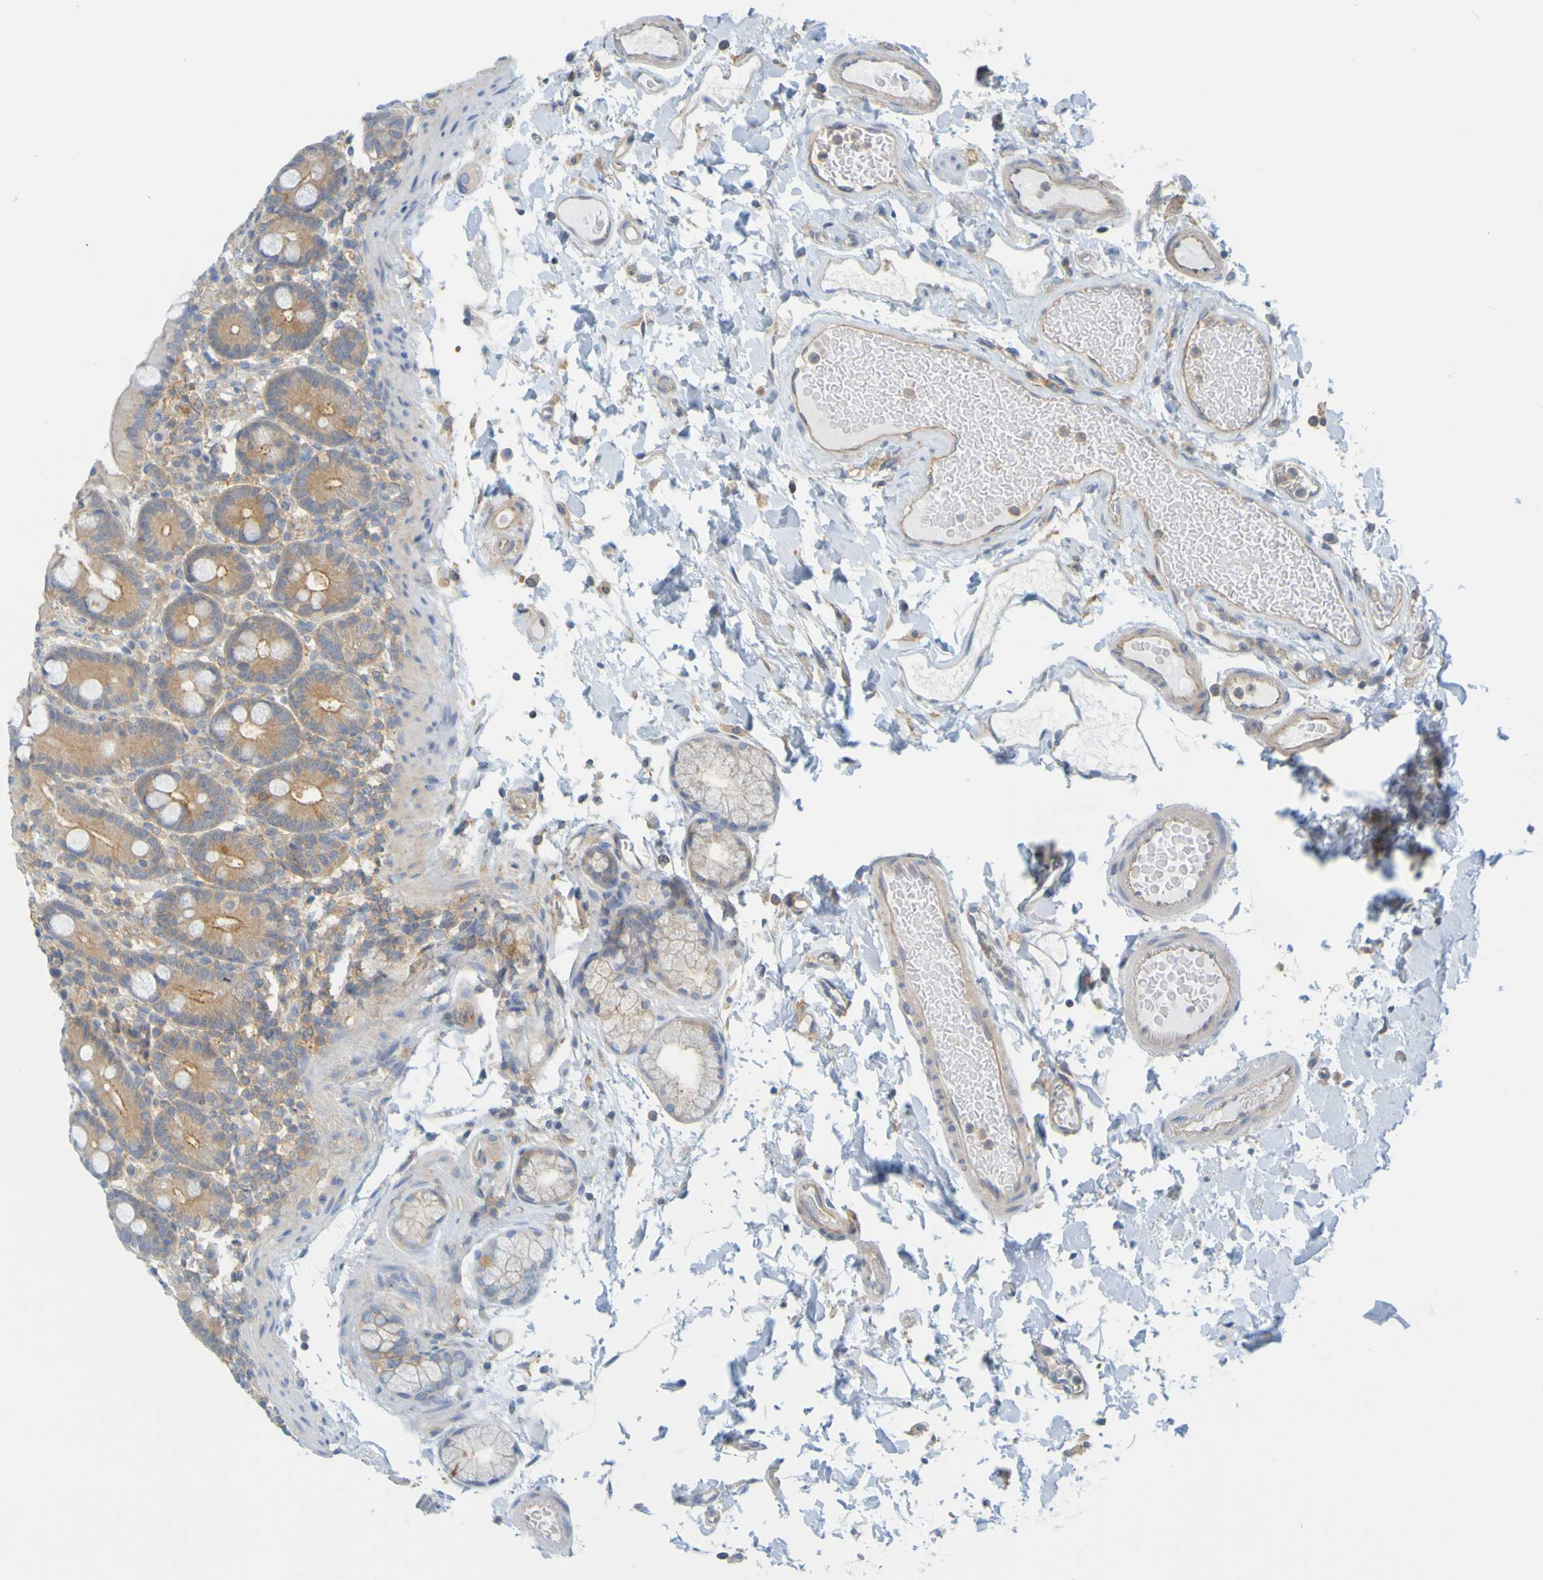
{"staining": {"intensity": "moderate", "quantity": ">75%", "location": "cytoplasmic/membranous"}, "tissue": "duodenum", "cell_type": "Glandular cells", "image_type": "normal", "snomed": [{"axis": "morphology", "description": "Normal tissue, NOS"}, {"axis": "topography", "description": "Small intestine, NOS"}], "caption": "Immunohistochemical staining of unremarkable duodenum demonstrates >75% levels of moderate cytoplasmic/membranous protein positivity in about >75% of glandular cells. (Stains: DAB in brown, nuclei in blue, Microscopy: brightfield microscopy at high magnification).", "gene": "APPL1", "patient": {"sex": "female", "age": 71}}